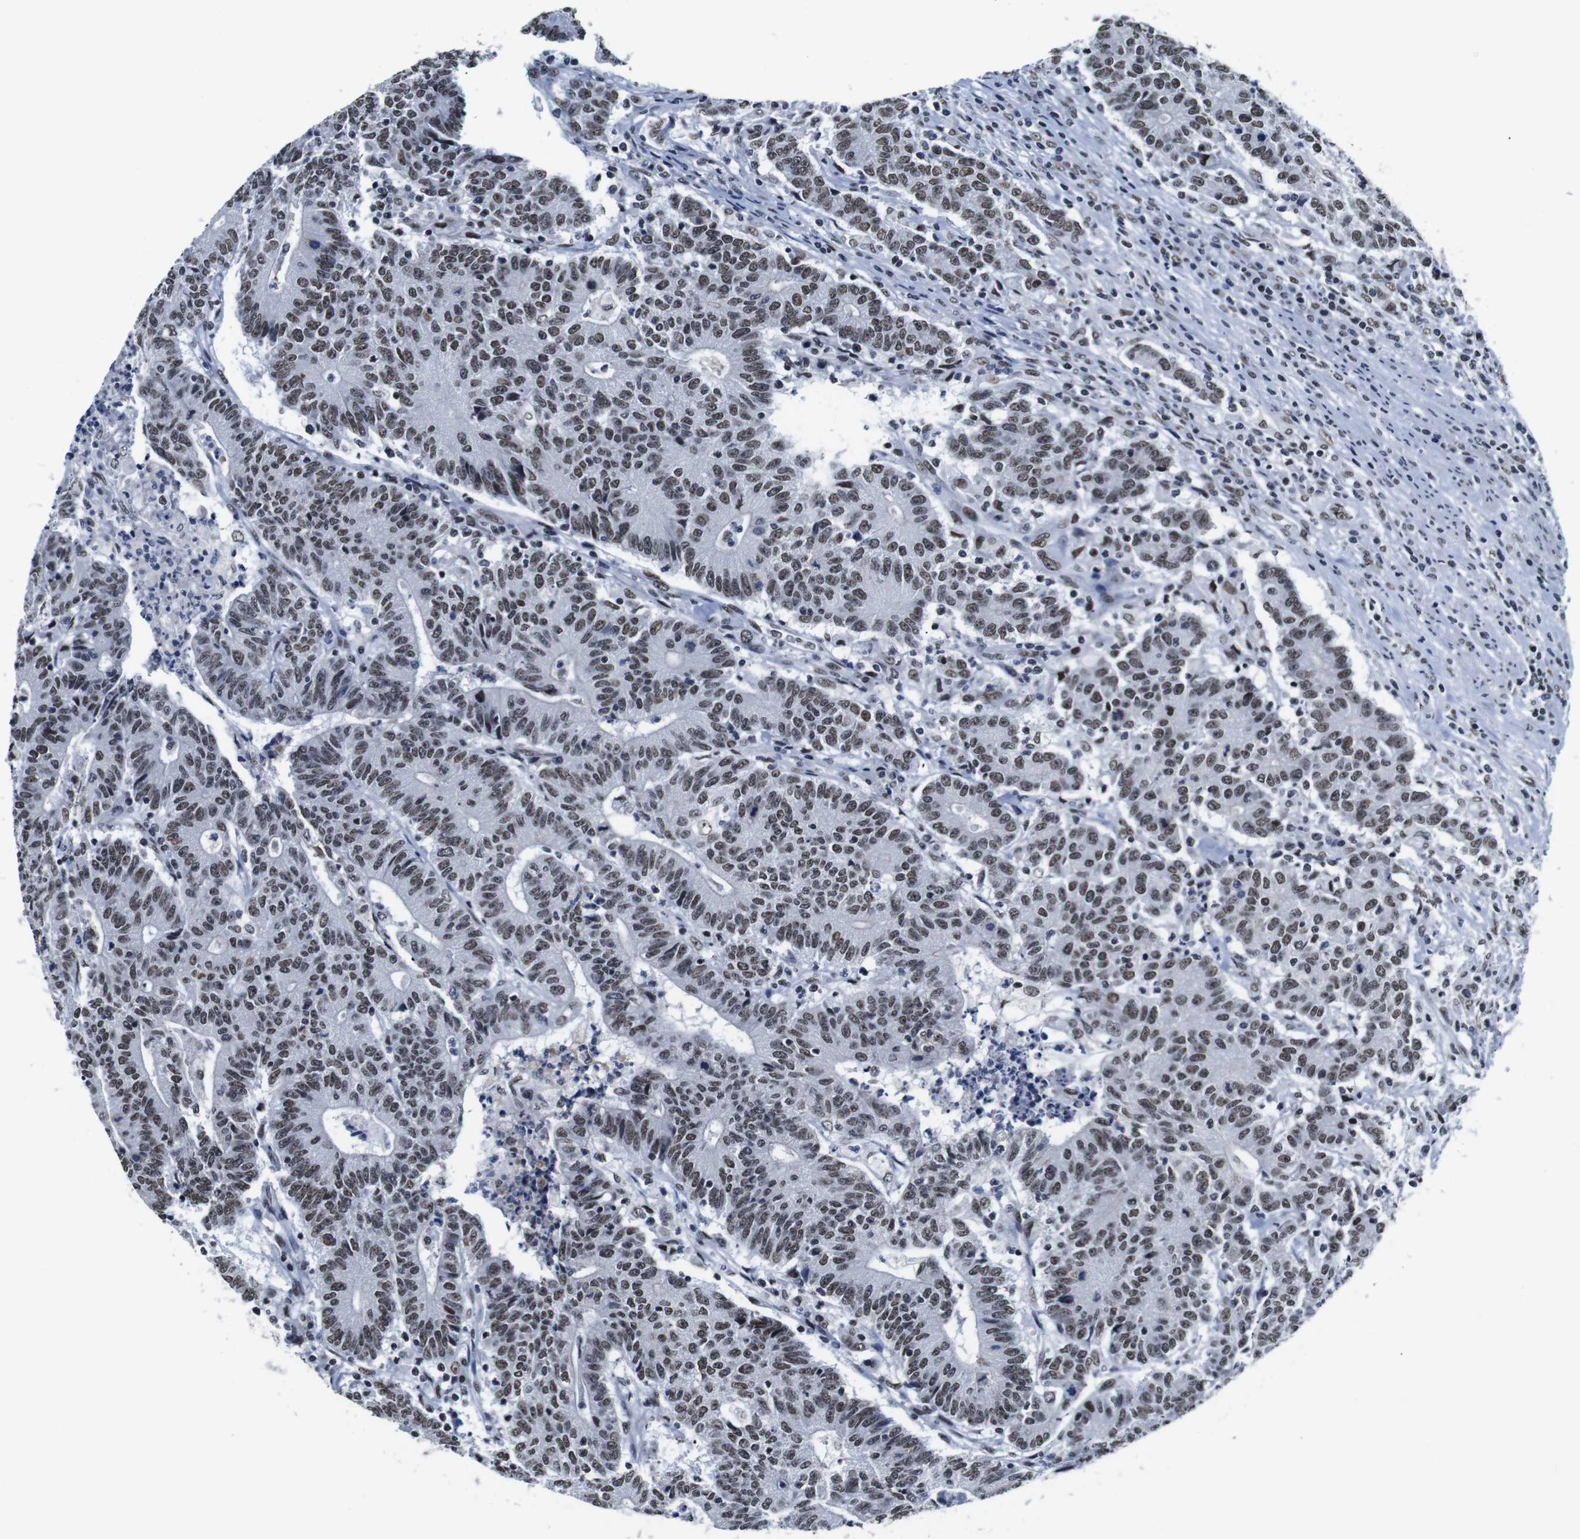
{"staining": {"intensity": "moderate", "quantity": ">75%", "location": "nuclear"}, "tissue": "colorectal cancer", "cell_type": "Tumor cells", "image_type": "cancer", "snomed": [{"axis": "morphology", "description": "Normal tissue, NOS"}, {"axis": "morphology", "description": "Adenocarcinoma, NOS"}, {"axis": "topography", "description": "Colon"}], "caption": "A photomicrograph of colorectal adenocarcinoma stained for a protein demonstrates moderate nuclear brown staining in tumor cells.", "gene": "ILDR2", "patient": {"sex": "female", "age": 75}}